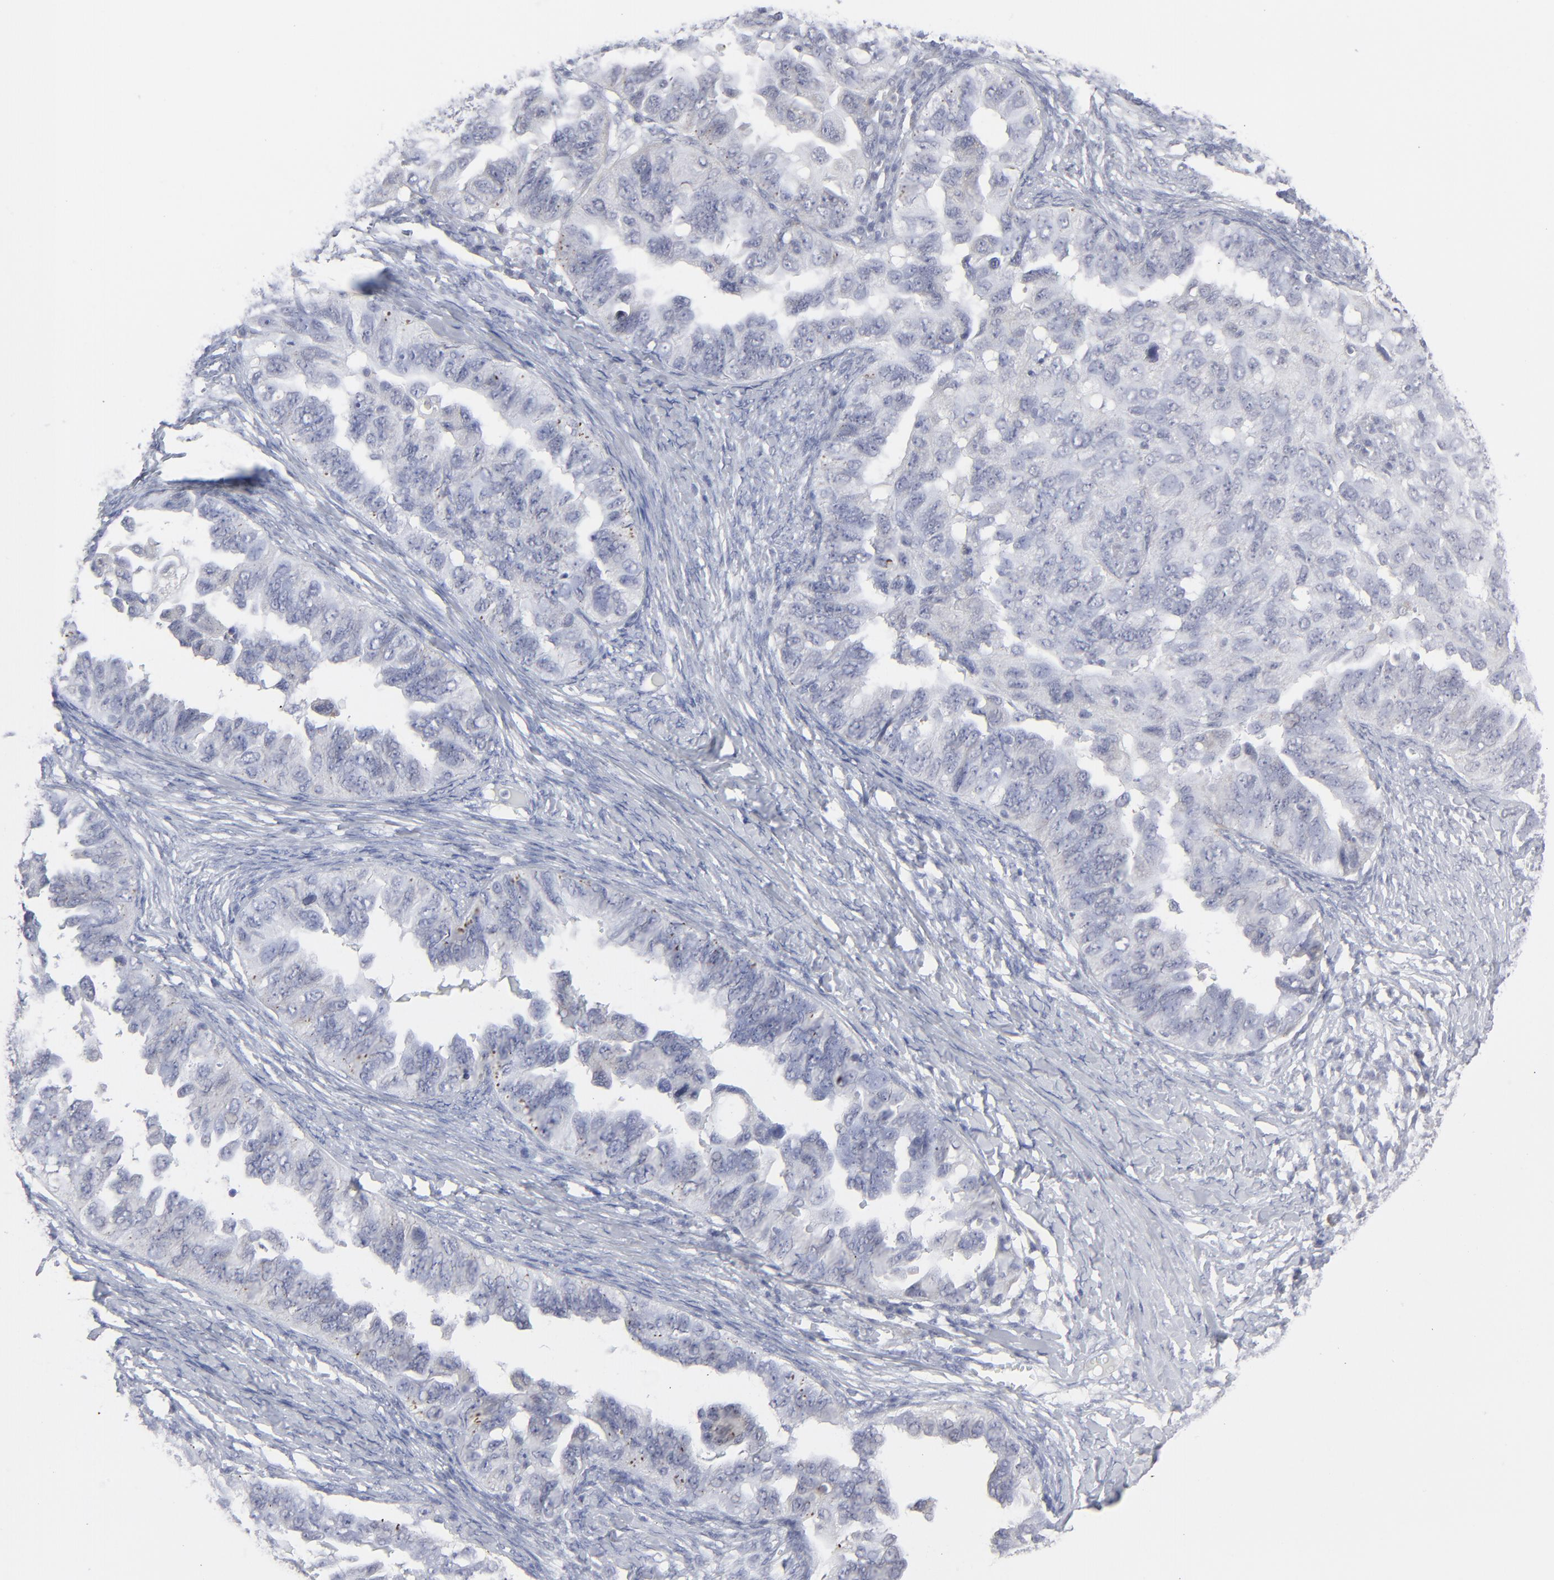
{"staining": {"intensity": "negative", "quantity": "none", "location": "none"}, "tissue": "ovarian cancer", "cell_type": "Tumor cells", "image_type": "cancer", "snomed": [{"axis": "morphology", "description": "Cystadenocarcinoma, serous, NOS"}, {"axis": "topography", "description": "Ovary"}], "caption": "DAB immunohistochemical staining of ovarian serous cystadenocarcinoma reveals no significant expression in tumor cells.", "gene": "NUP88", "patient": {"sex": "female", "age": 82}}